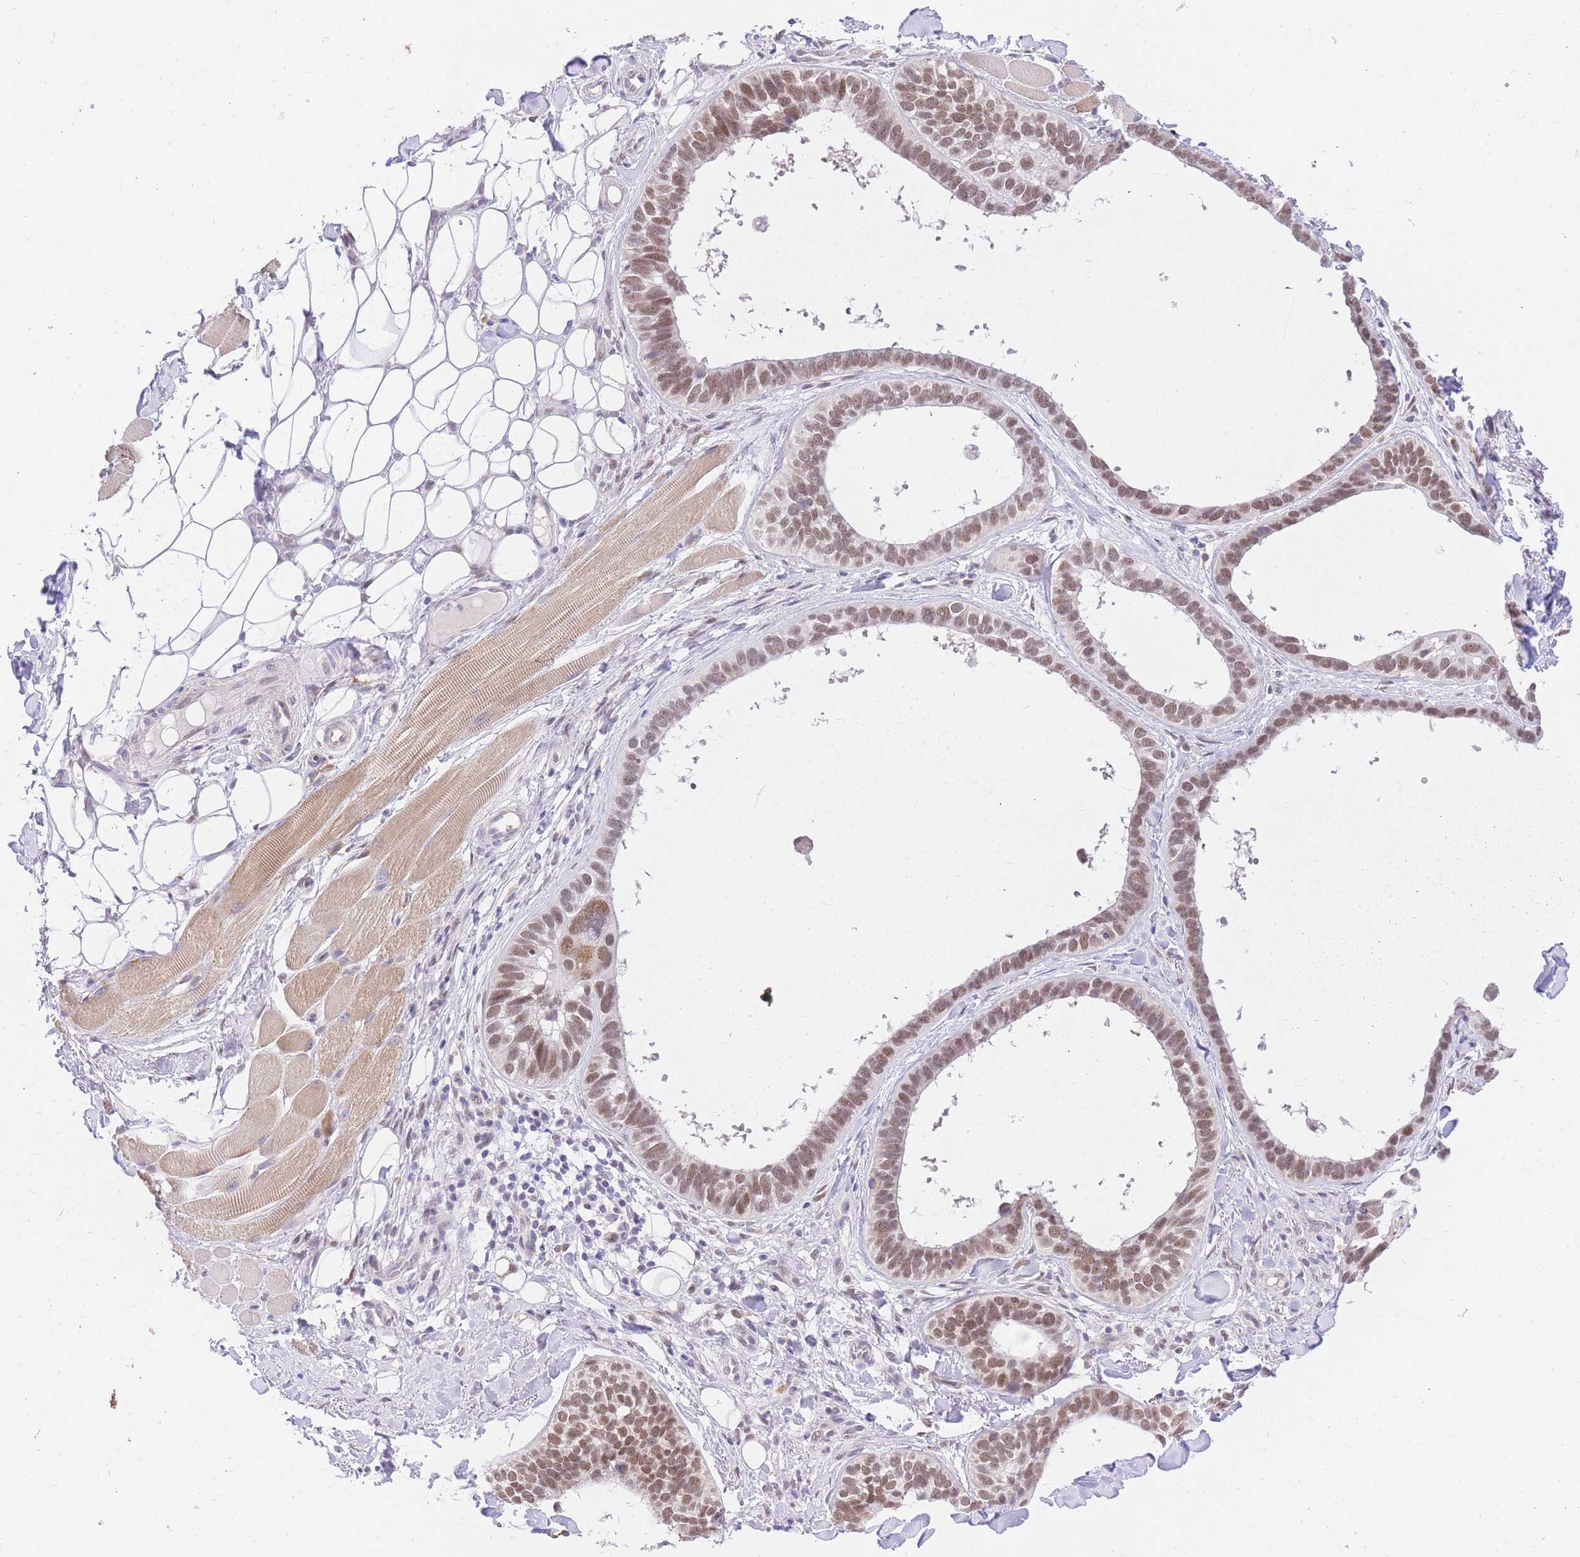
{"staining": {"intensity": "moderate", "quantity": ">75%", "location": "nuclear"}, "tissue": "skin cancer", "cell_type": "Tumor cells", "image_type": "cancer", "snomed": [{"axis": "morphology", "description": "Basal cell carcinoma"}, {"axis": "topography", "description": "Skin"}], "caption": "A micrograph showing moderate nuclear expression in approximately >75% of tumor cells in basal cell carcinoma (skin), as visualized by brown immunohistochemical staining.", "gene": "UBXN7", "patient": {"sex": "male", "age": 62}}